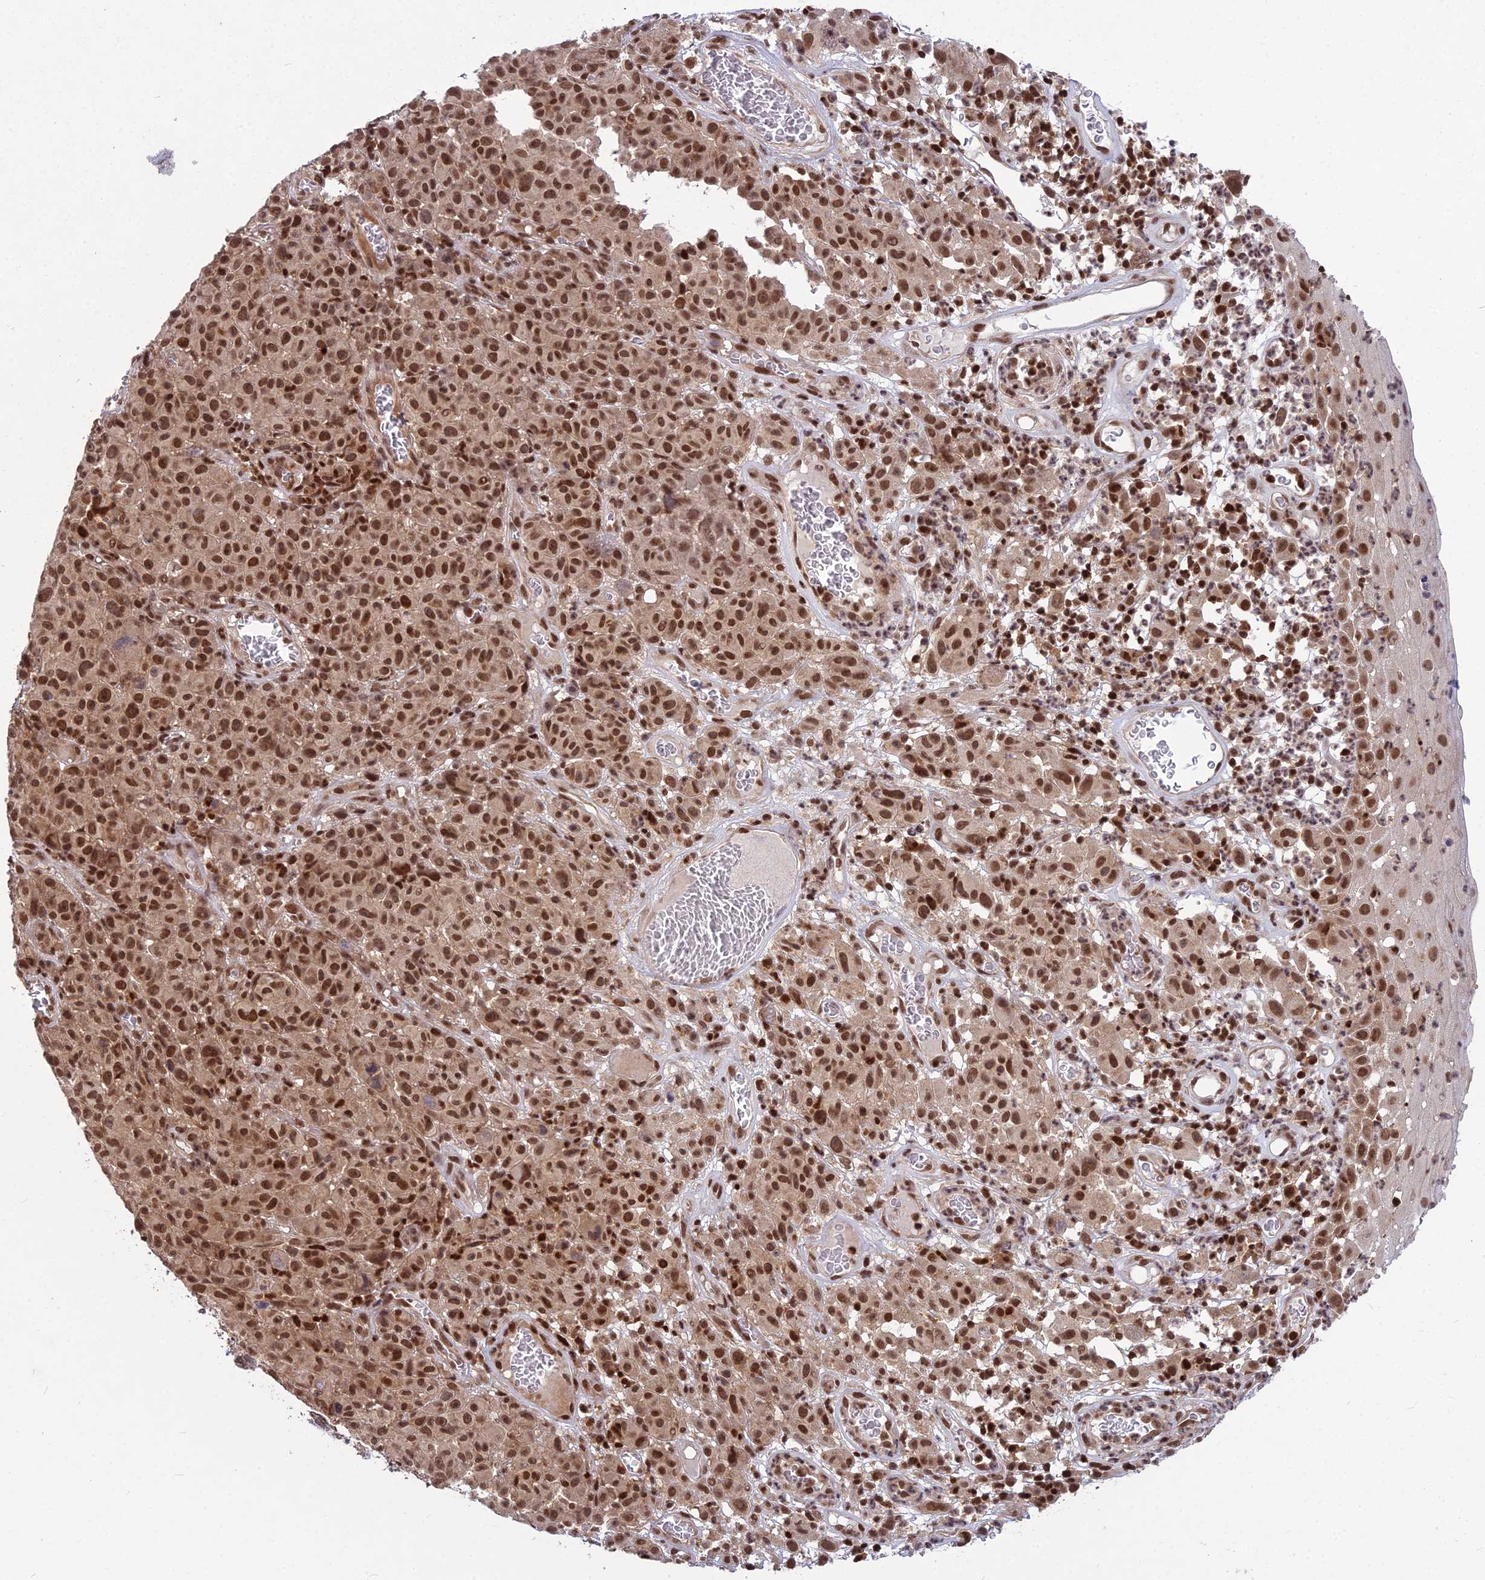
{"staining": {"intensity": "strong", "quantity": ">75%", "location": "nuclear"}, "tissue": "melanoma", "cell_type": "Tumor cells", "image_type": "cancer", "snomed": [{"axis": "morphology", "description": "Malignant melanoma, NOS"}, {"axis": "topography", "description": "Skin"}], "caption": "Immunohistochemistry (IHC) histopathology image of human malignant melanoma stained for a protein (brown), which shows high levels of strong nuclear staining in approximately >75% of tumor cells.", "gene": "GMEB1", "patient": {"sex": "female", "age": 82}}